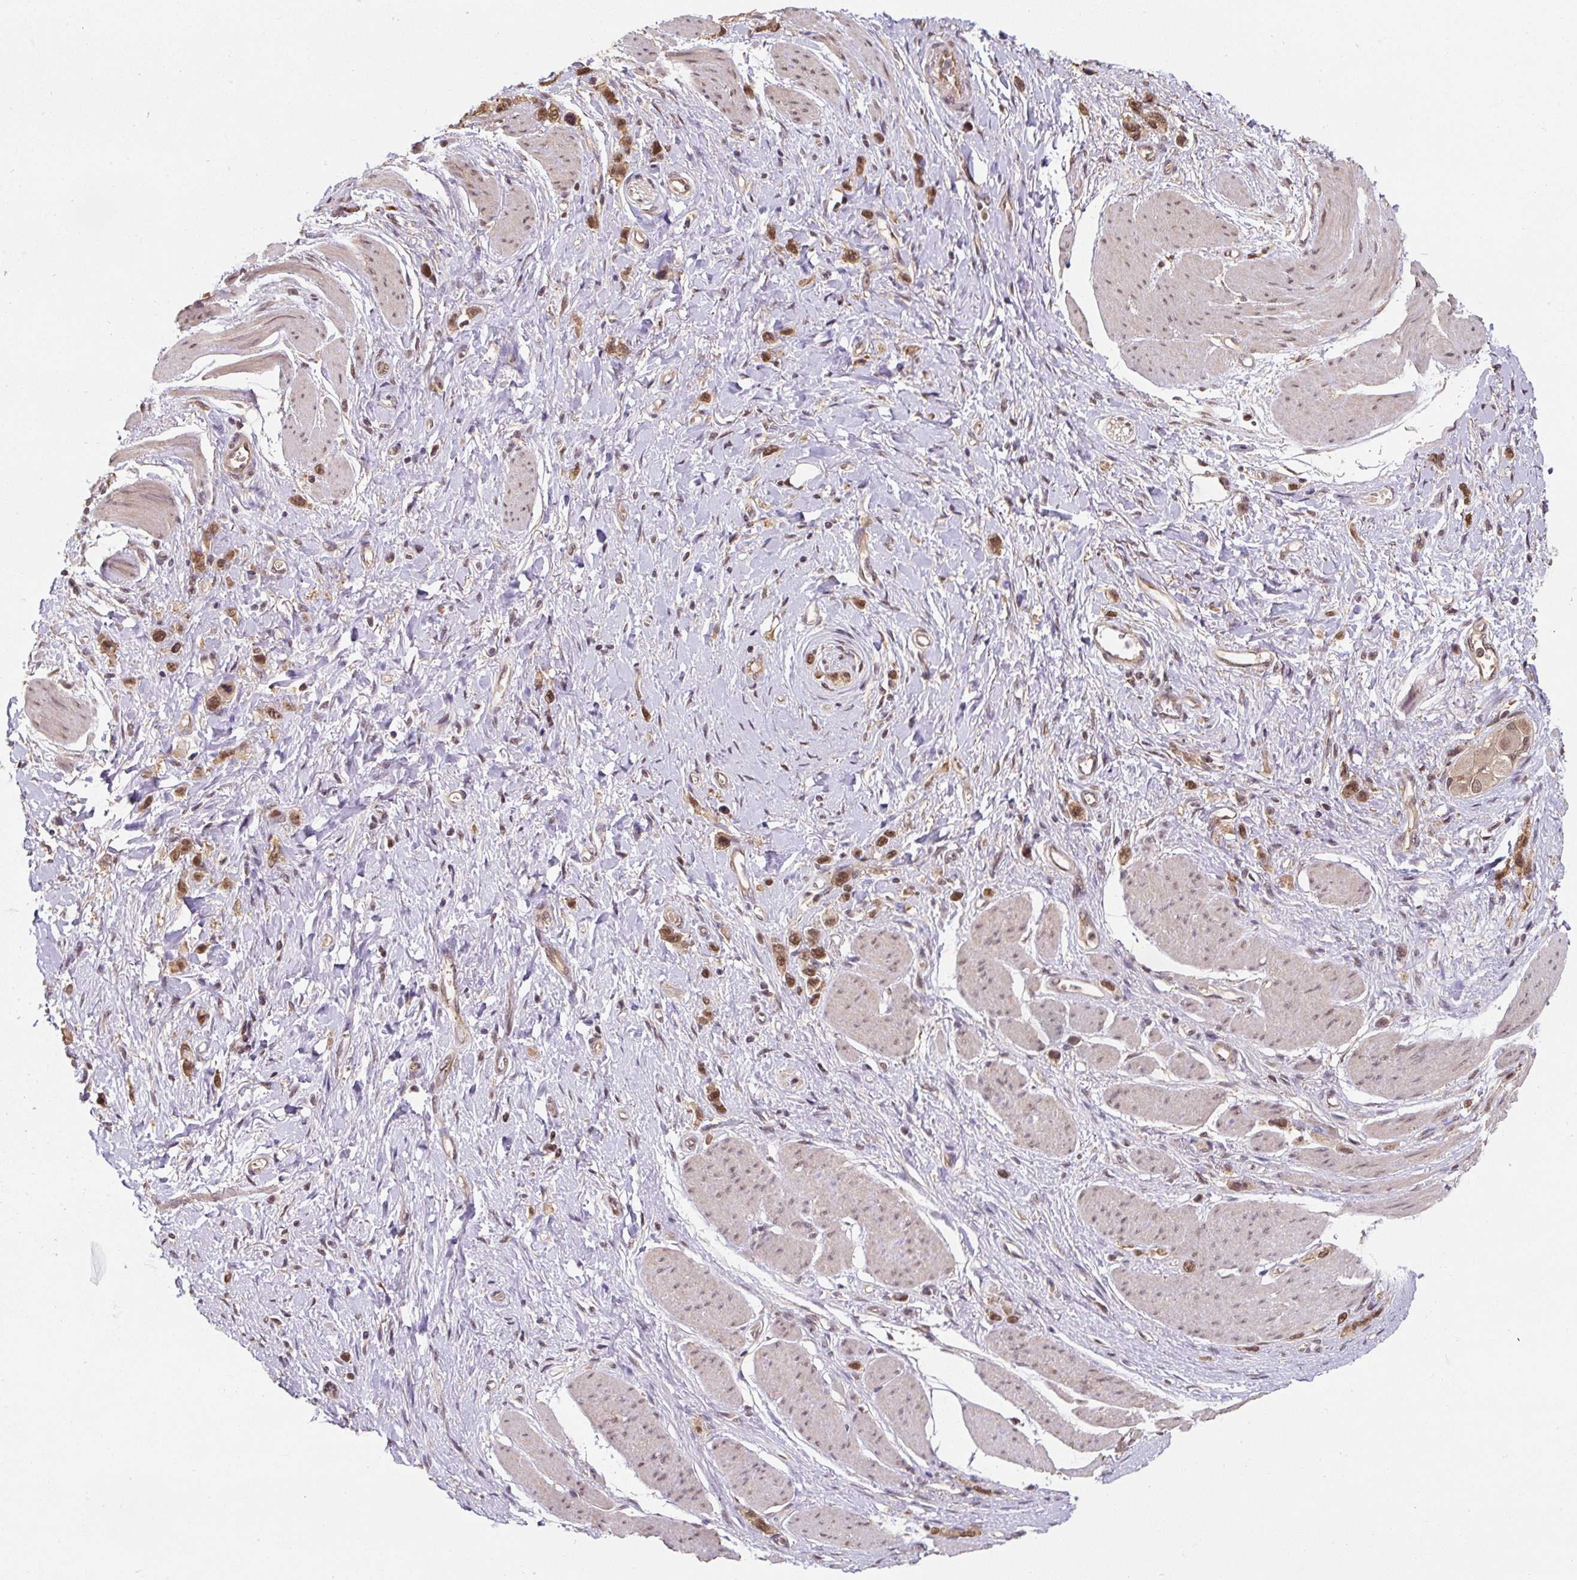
{"staining": {"intensity": "moderate", "quantity": ">75%", "location": "nuclear"}, "tissue": "stomach cancer", "cell_type": "Tumor cells", "image_type": "cancer", "snomed": [{"axis": "morphology", "description": "Adenocarcinoma, NOS"}, {"axis": "topography", "description": "Stomach"}], "caption": "Moderate nuclear protein positivity is present in about >75% of tumor cells in adenocarcinoma (stomach).", "gene": "ST13", "patient": {"sex": "female", "age": 65}}